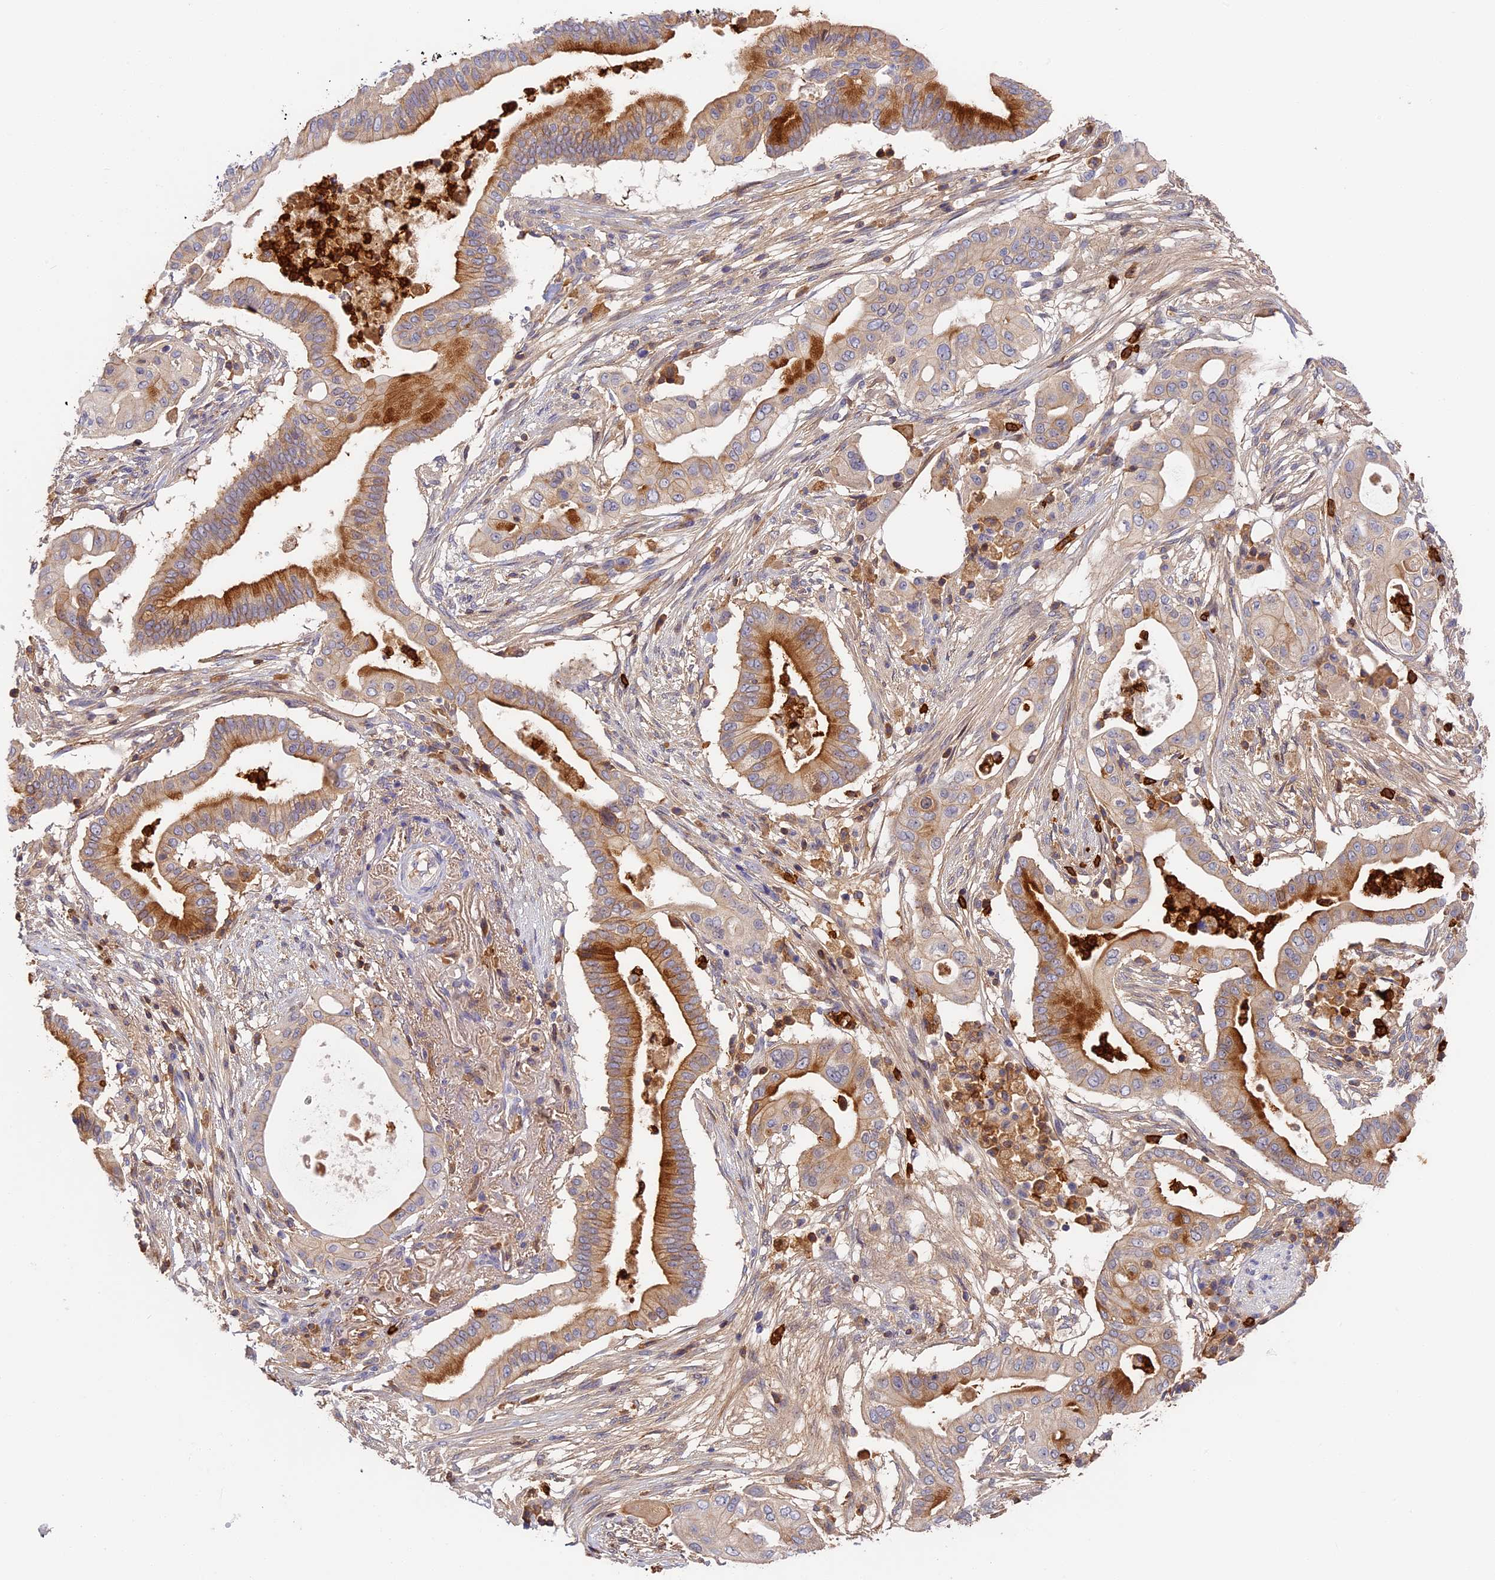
{"staining": {"intensity": "strong", "quantity": "25%-75%", "location": "cytoplasmic/membranous"}, "tissue": "pancreatic cancer", "cell_type": "Tumor cells", "image_type": "cancer", "snomed": [{"axis": "morphology", "description": "Adenocarcinoma, NOS"}, {"axis": "topography", "description": "Pancreas"}], "caption": "High-power microscopy captured an IHC photomicrograph of pancreatic adenocarcinoma, revealing strong cytoplasmic/membranous positivity in approximately 25%-75% of tumor cells. Using DAB (3,3'-diaminobenzidine) (brown) and hematoxylin (blue) stains, captured at high magnification using brightfield microscopy.", "gene": "ADGRD1", "patient": {"sex": "male", "age": 68}}